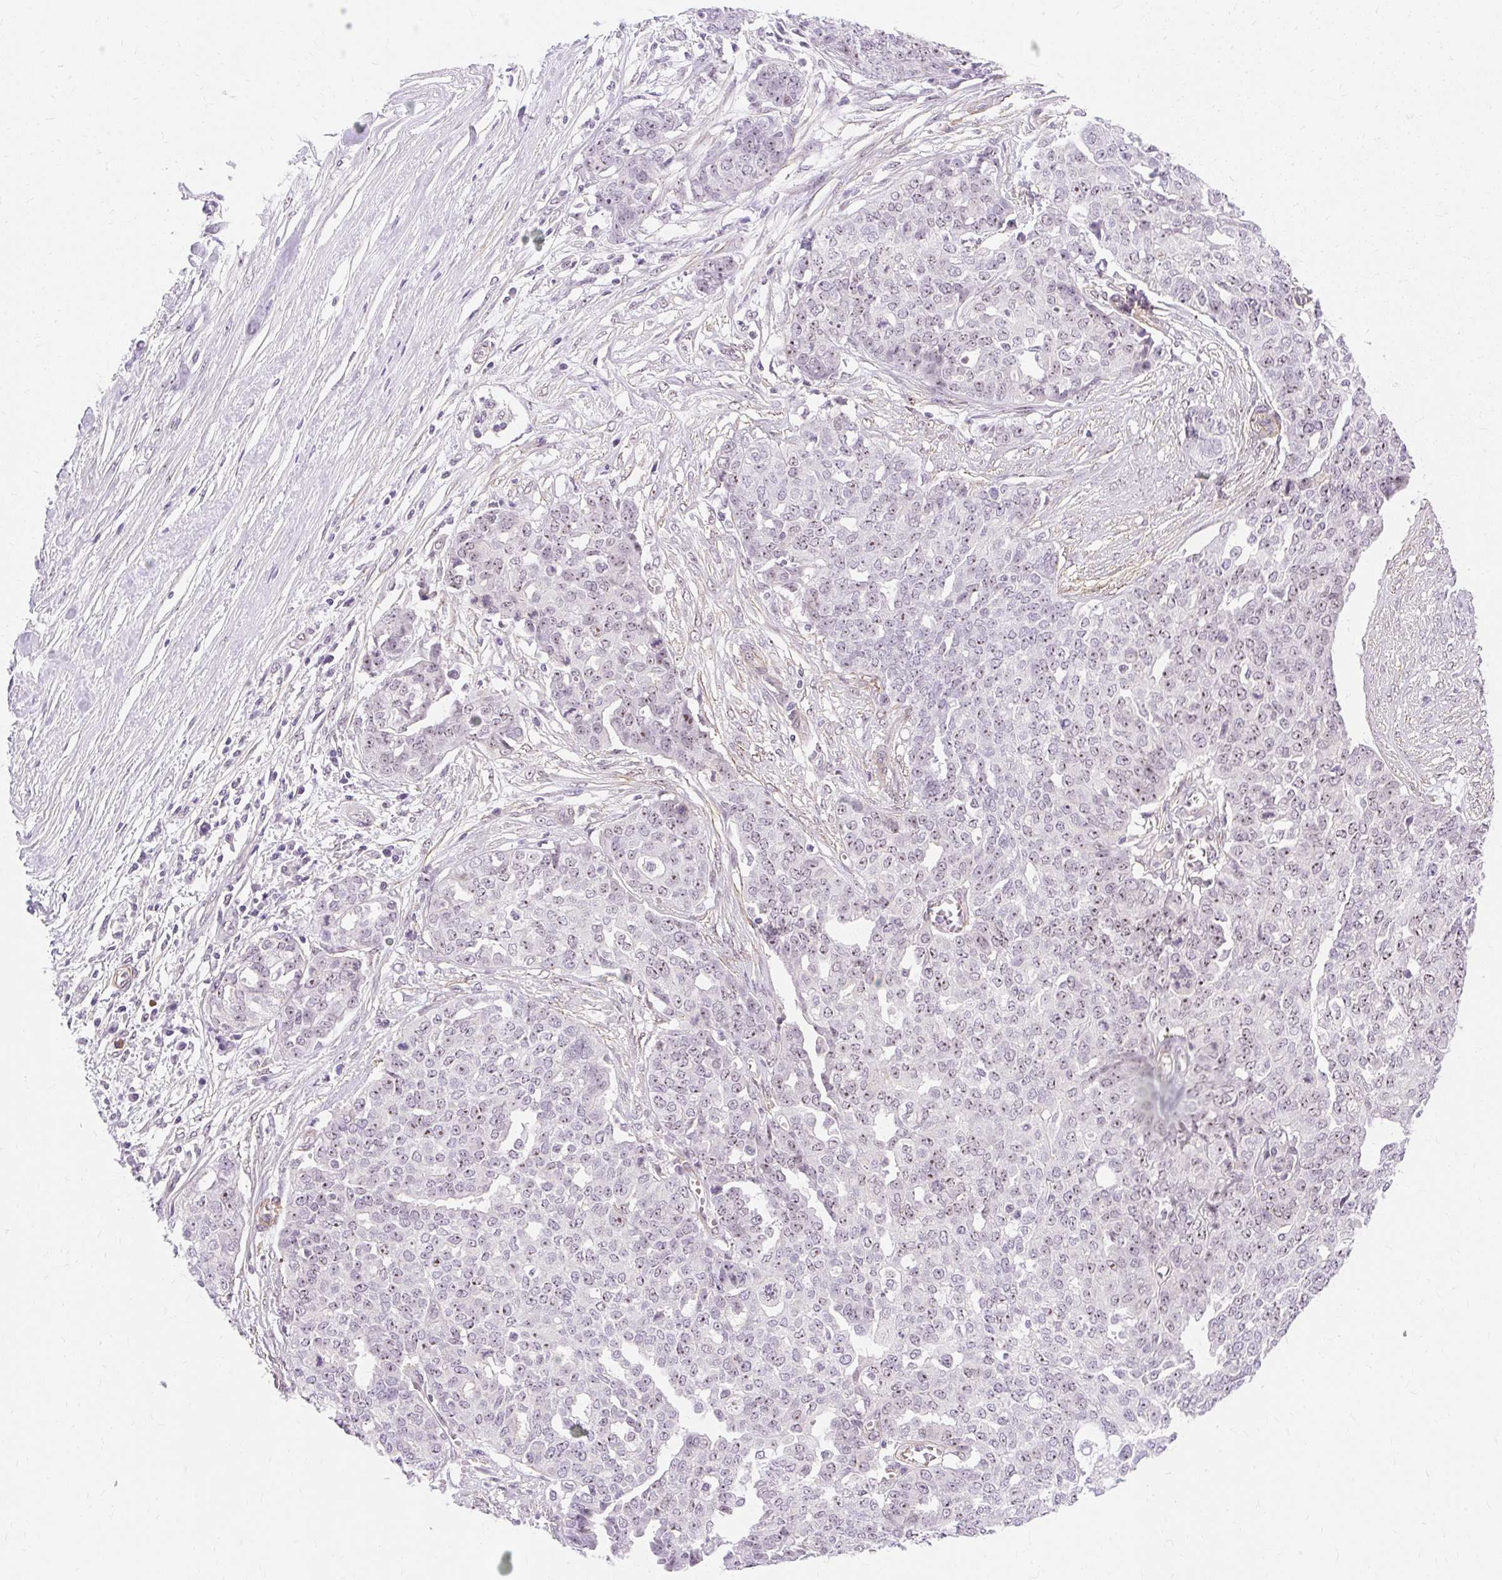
{"staining": {"intensity": "weak", "quantity": "25%-75%", "location": "nuclear"}, "tissue": "ovarian cancer", "cell_type": "Tumor cells", "image_type": "cancer", "snomed": [{"axis": "morphology", "description": "Cystadenocarcinoma, serous, NOS"}, {"axis": "topography", "description": "Soft tissue"}, {"axis": "topography", "description": "Ovary"}], "caption": "A low amount of weak nuclear staining is seen in approximately 25%-75% of tumor cells in ovarian serous cystadenocarcinoma tissue.", "gene": "OBP2A", "patient": {"sex": "female", "age": 57}}